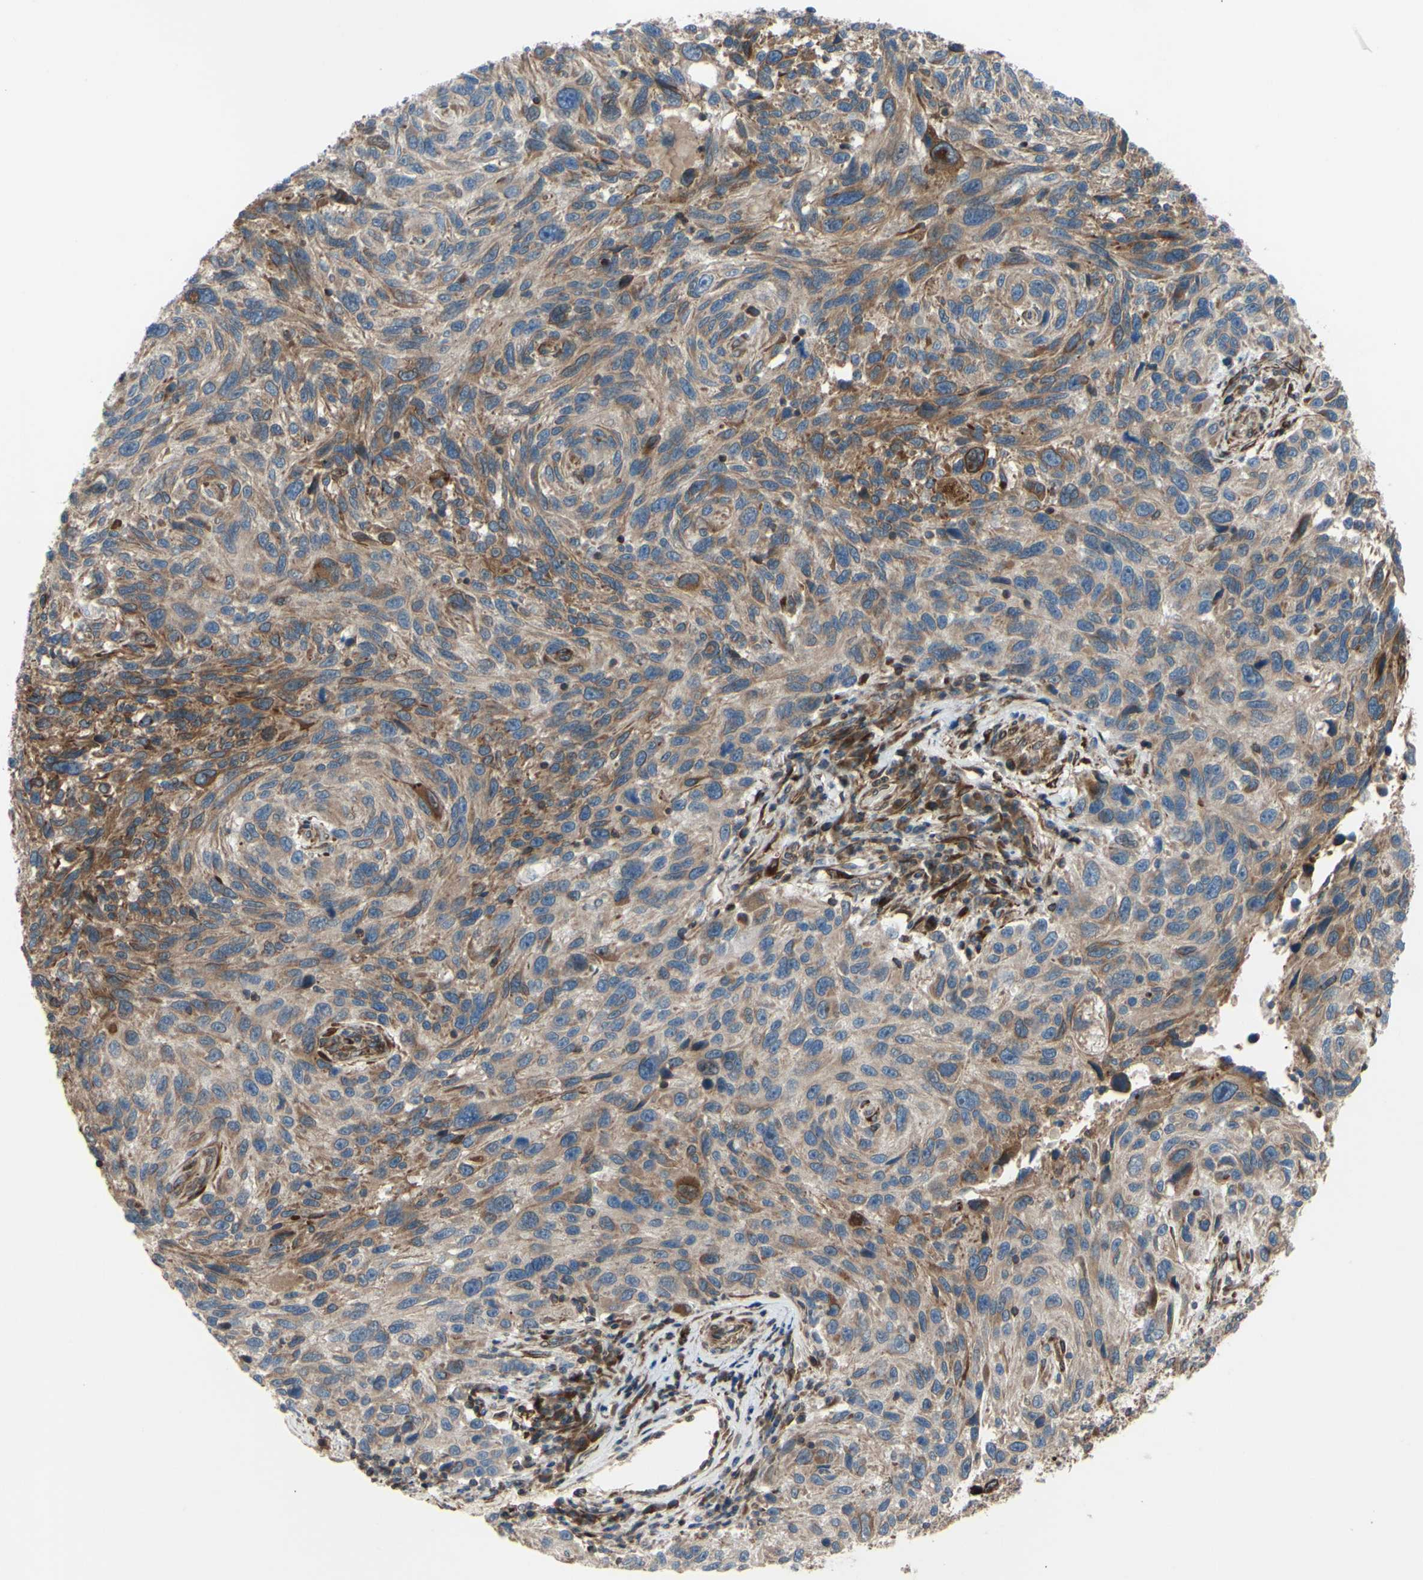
{"staining": {"intensity": "moderate", "quantity": ">75%", "location": "cytoplasmic/membranous"}, "tissue": "melanoma", "cell_type": "Tumor cells", "image_type": "cancer", "snomed": [{"axis": "morphology", "description": "Malignant melanoma, NOS"}, {"axis": "topography", "description": "Skin"}], "caption": "DAB immunohistochemical staining of human malignant melanoma shows moderate cytoplasmic/membranous protein staining in about >75% of tumor cells.", "gene": "PRAF2", "patient": {"sex": "male", "age": 53}}